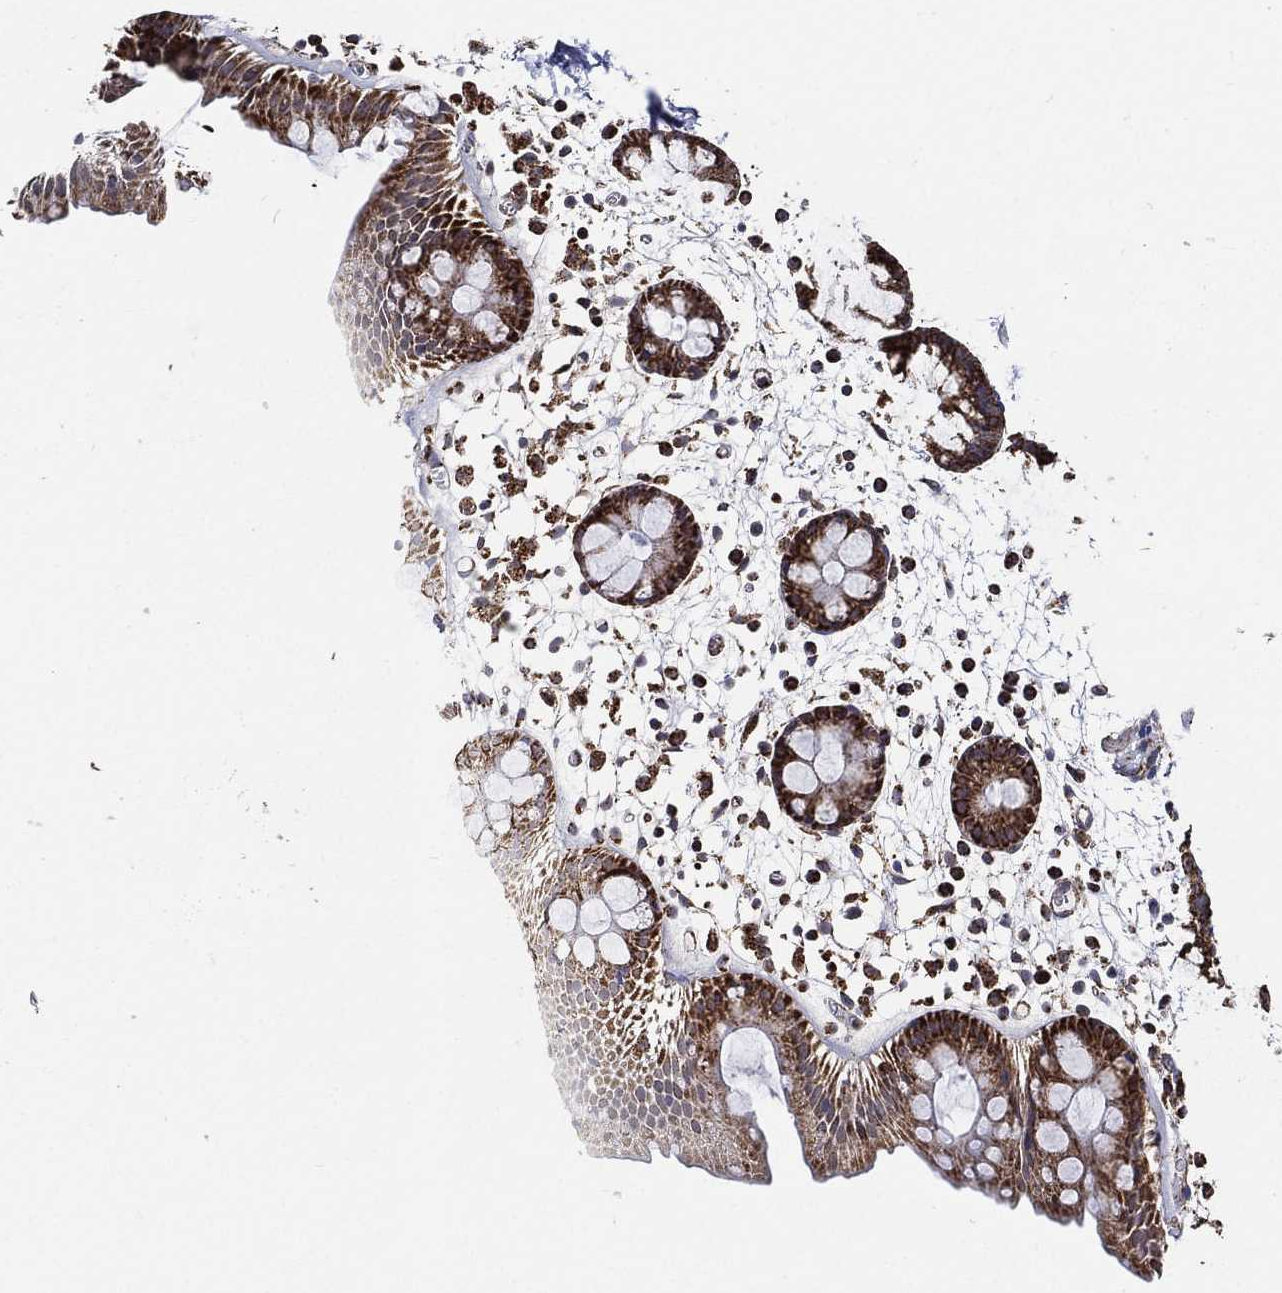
{"staining": {"intensity": "strong", "quantity": ">75%", "location": "cytoplasmic/membranous"}, "tissue": "rectum", "cell_type": "Glandular cells", "image_type": "normal", "snomed": [{"axis": "morphology", "description": "Normal tissue, NOS"}, {"axis": "topography", "description": "Rectum"}], "caption": "Glandular cells demonstrate high levels of strong cytoplasmic/membranous staining in about >75% of cells in normal human rectum.", "gene": "NDUFAB1", "patient": {"sex": "male", "age": 57}}